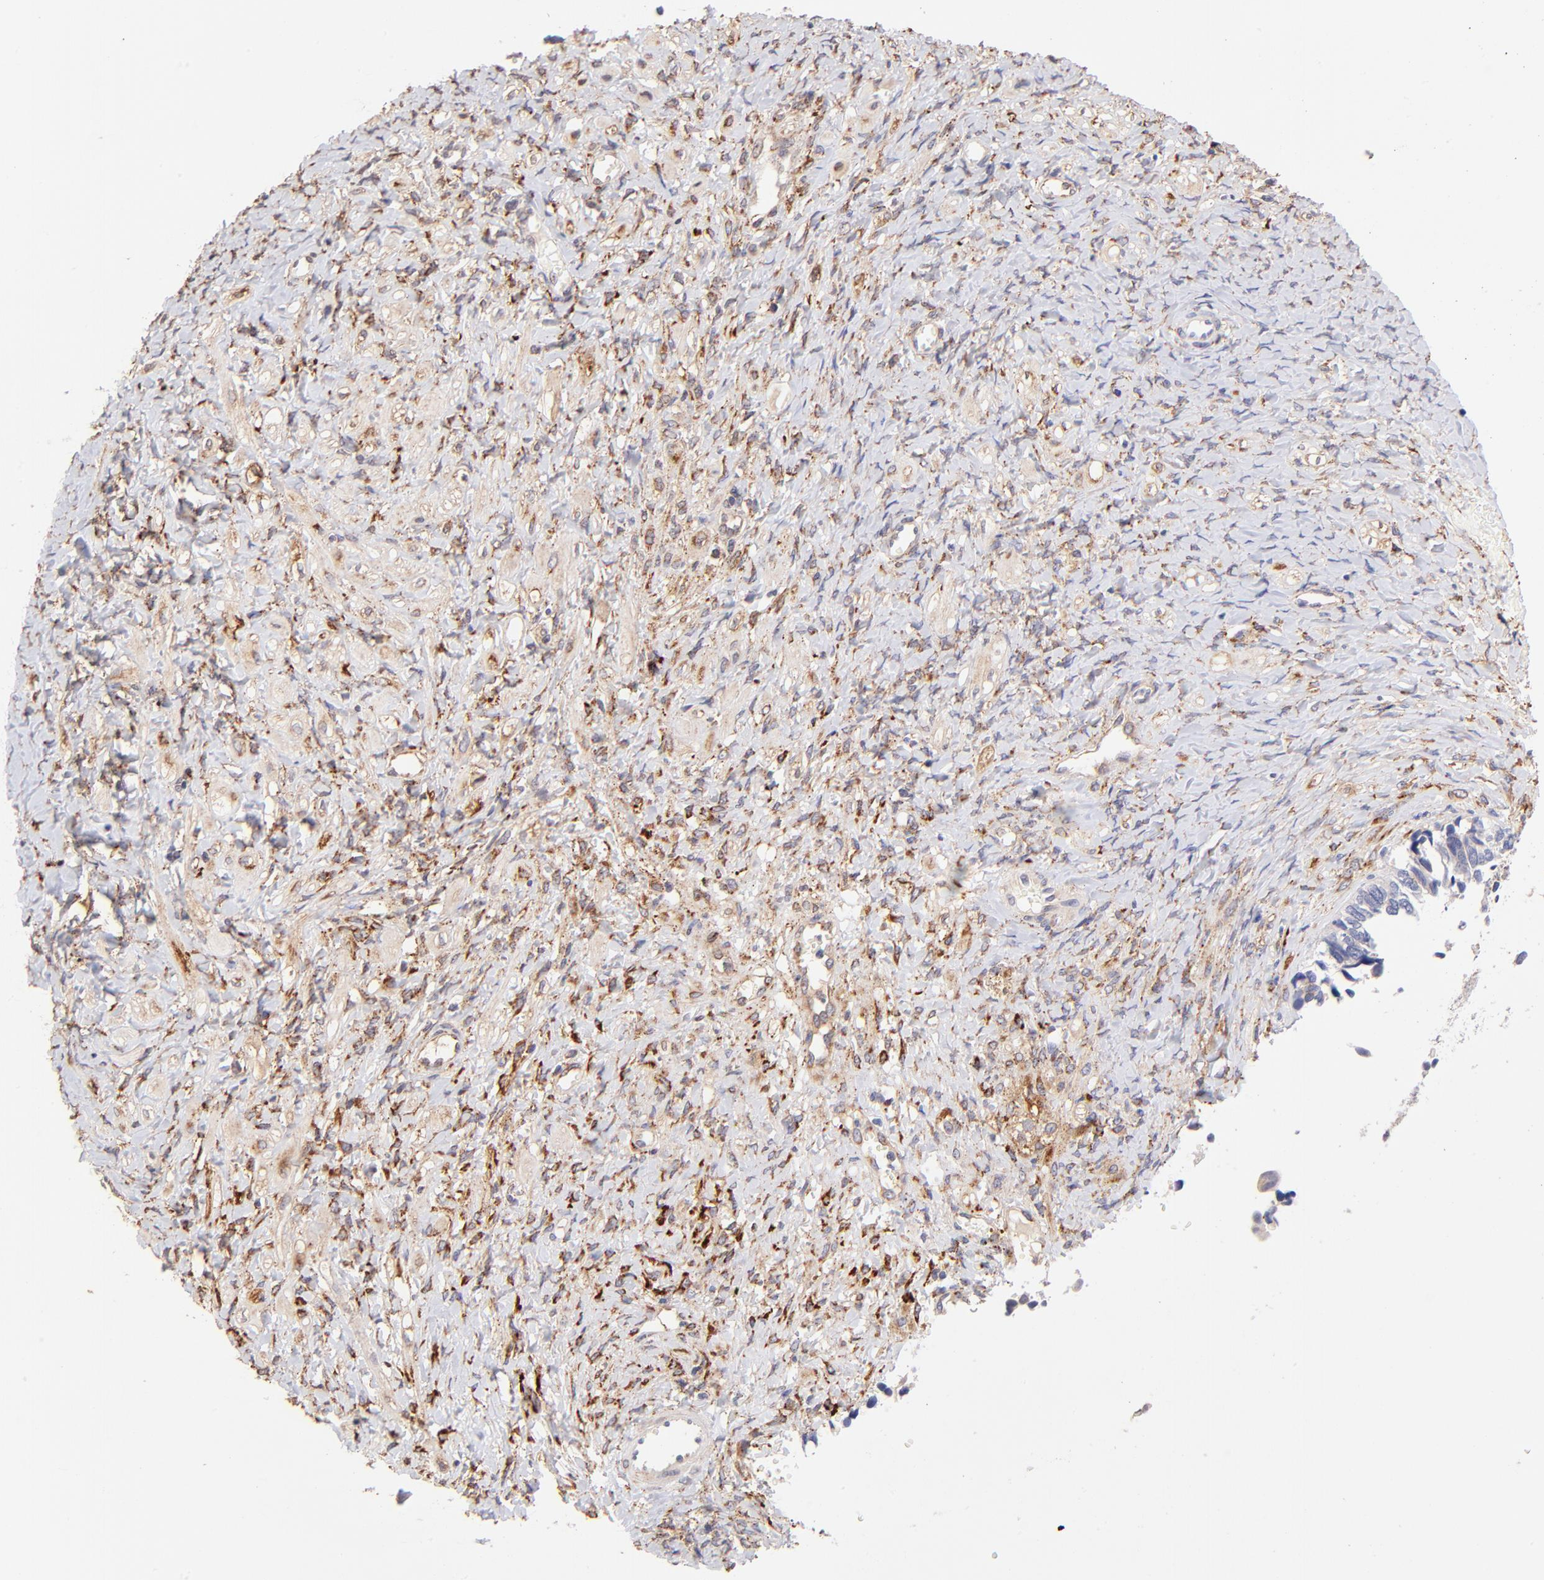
{"staining": {"intensity": "moderate", "quantity": ">75%", "location": "cytoplasmic/membranous"}, "tissue": "ovarian cancer", "cell_type": "Tumor cells", "image_type": "cancer", "snomed": [{"axis": "morphology", "description": "Cystadenocarcinoma, serous, NOS"}, {"axis": "topography", "description": "Ovary"}], "caption": "Immunohistochemical staining of ovarian cancer (serous cystadenocarcinoma) demonstrates medium levels of moderate cytoplasmic/membranous protein positivity in approximately >75% of tumor cells. Immunohistochemistry stains the protein in brown and the nuclei are stained blue.", "gene": "SPARC", "patient": {"sex": "female", "age": 77}}